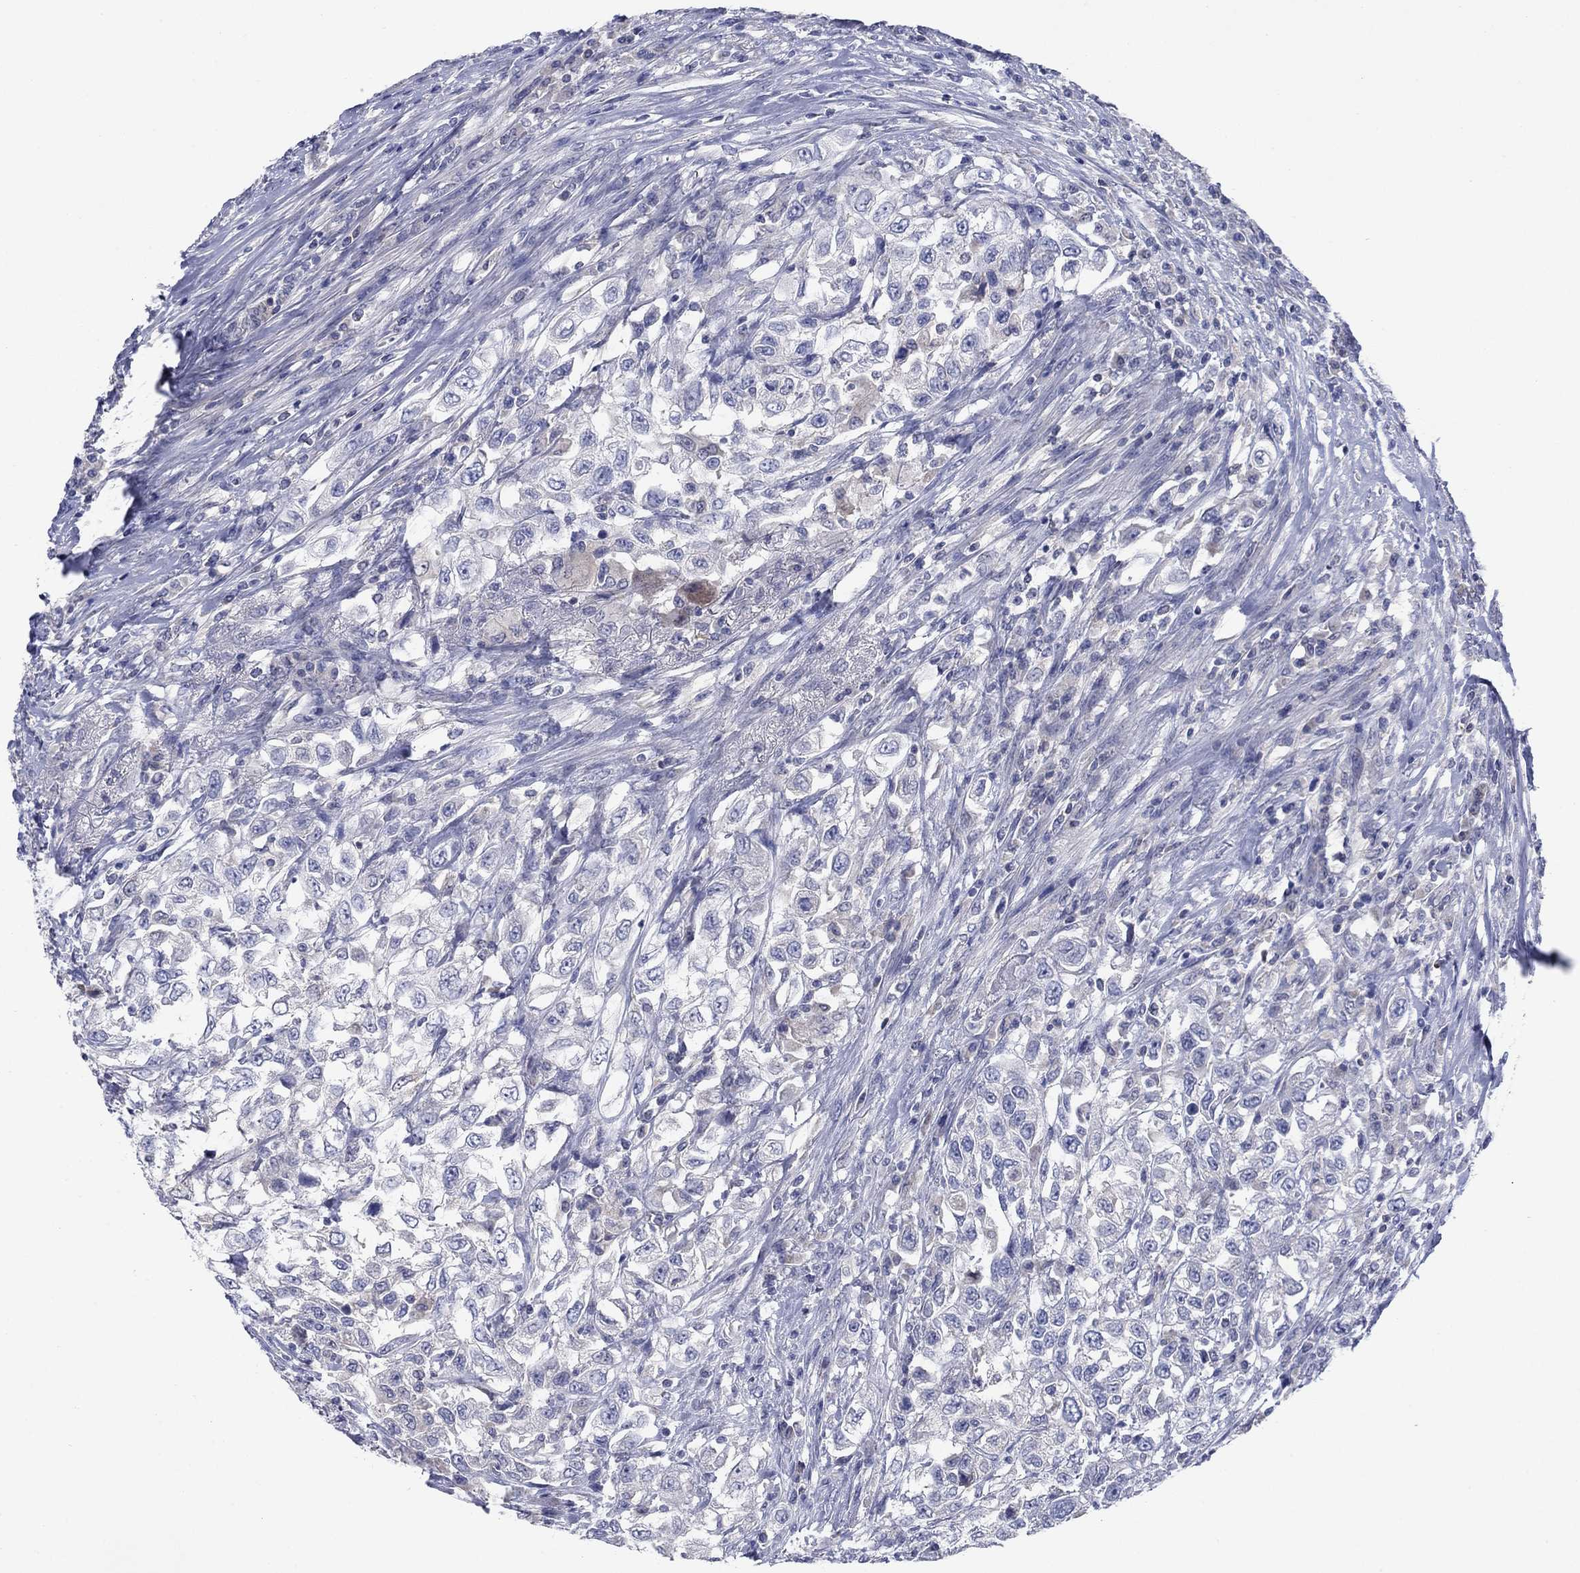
{"staining": {"intensity": "negative", "quantity": "none", "location": "none"}, "tissue": "urothelial cancer", "cell_type": "Tumor cells", "image_type": "cancer", "snomed": [{"axis": "morphology", "description": "Urothelial carcinoma, High grade"}, {"axis": "topography", "description": "Urinary bladder"}], "caption": "IHC of high-grade urothelial carcinoma reveals no staining in tumor cells. Nuclei are stained in blue.", "gene": "GRHPR", "patient": {"sex": "female", "age": 56}}